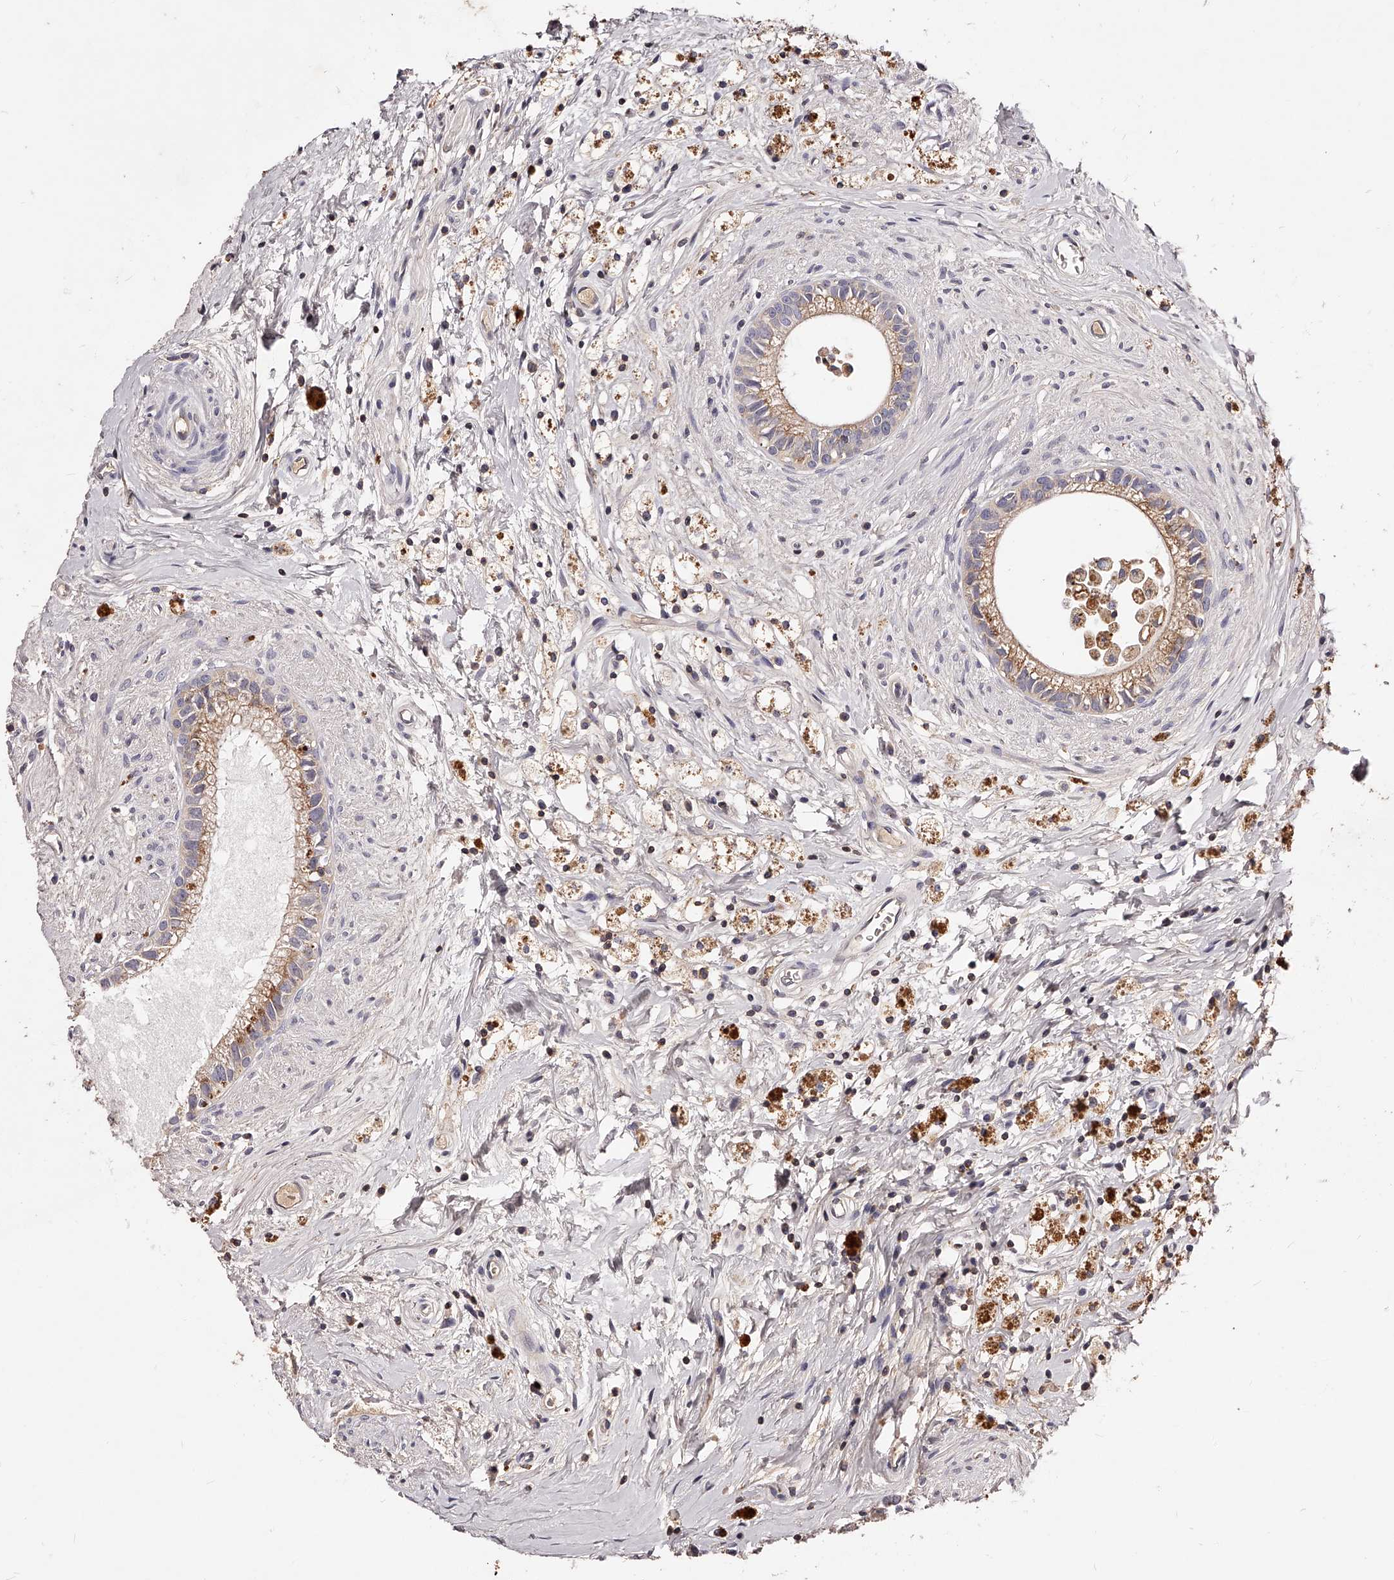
{"staining": {"intensity": "moderate", "quantity": "25%-75%", "location": "cytoplasmic/membranous"}, "tissue": "epididymis", "cell_type": "Glandular cells", "image_type": "normal", "snomed": [{"axis": "morphology", "description": "Normal tissue, NOS"}, {"axis": "topography", "description": "Epididymis"}], "caption": "Immunohistochemistry staining of unremarkable epididymis, which exhibits medium levels of moderate cytoplasmic/membranous staining in about 25%-75% of glandular cells indicating moderate cytoplasmic/membranous protein positivity. The staining was performed using DAB (3,3'-diaminobenzidine) (brown) for protein detection and nuclei were counterstained in hematoxylin (blue).", "gene": "PHACTR1", "patient": {"sex": "male", "age": 80}}